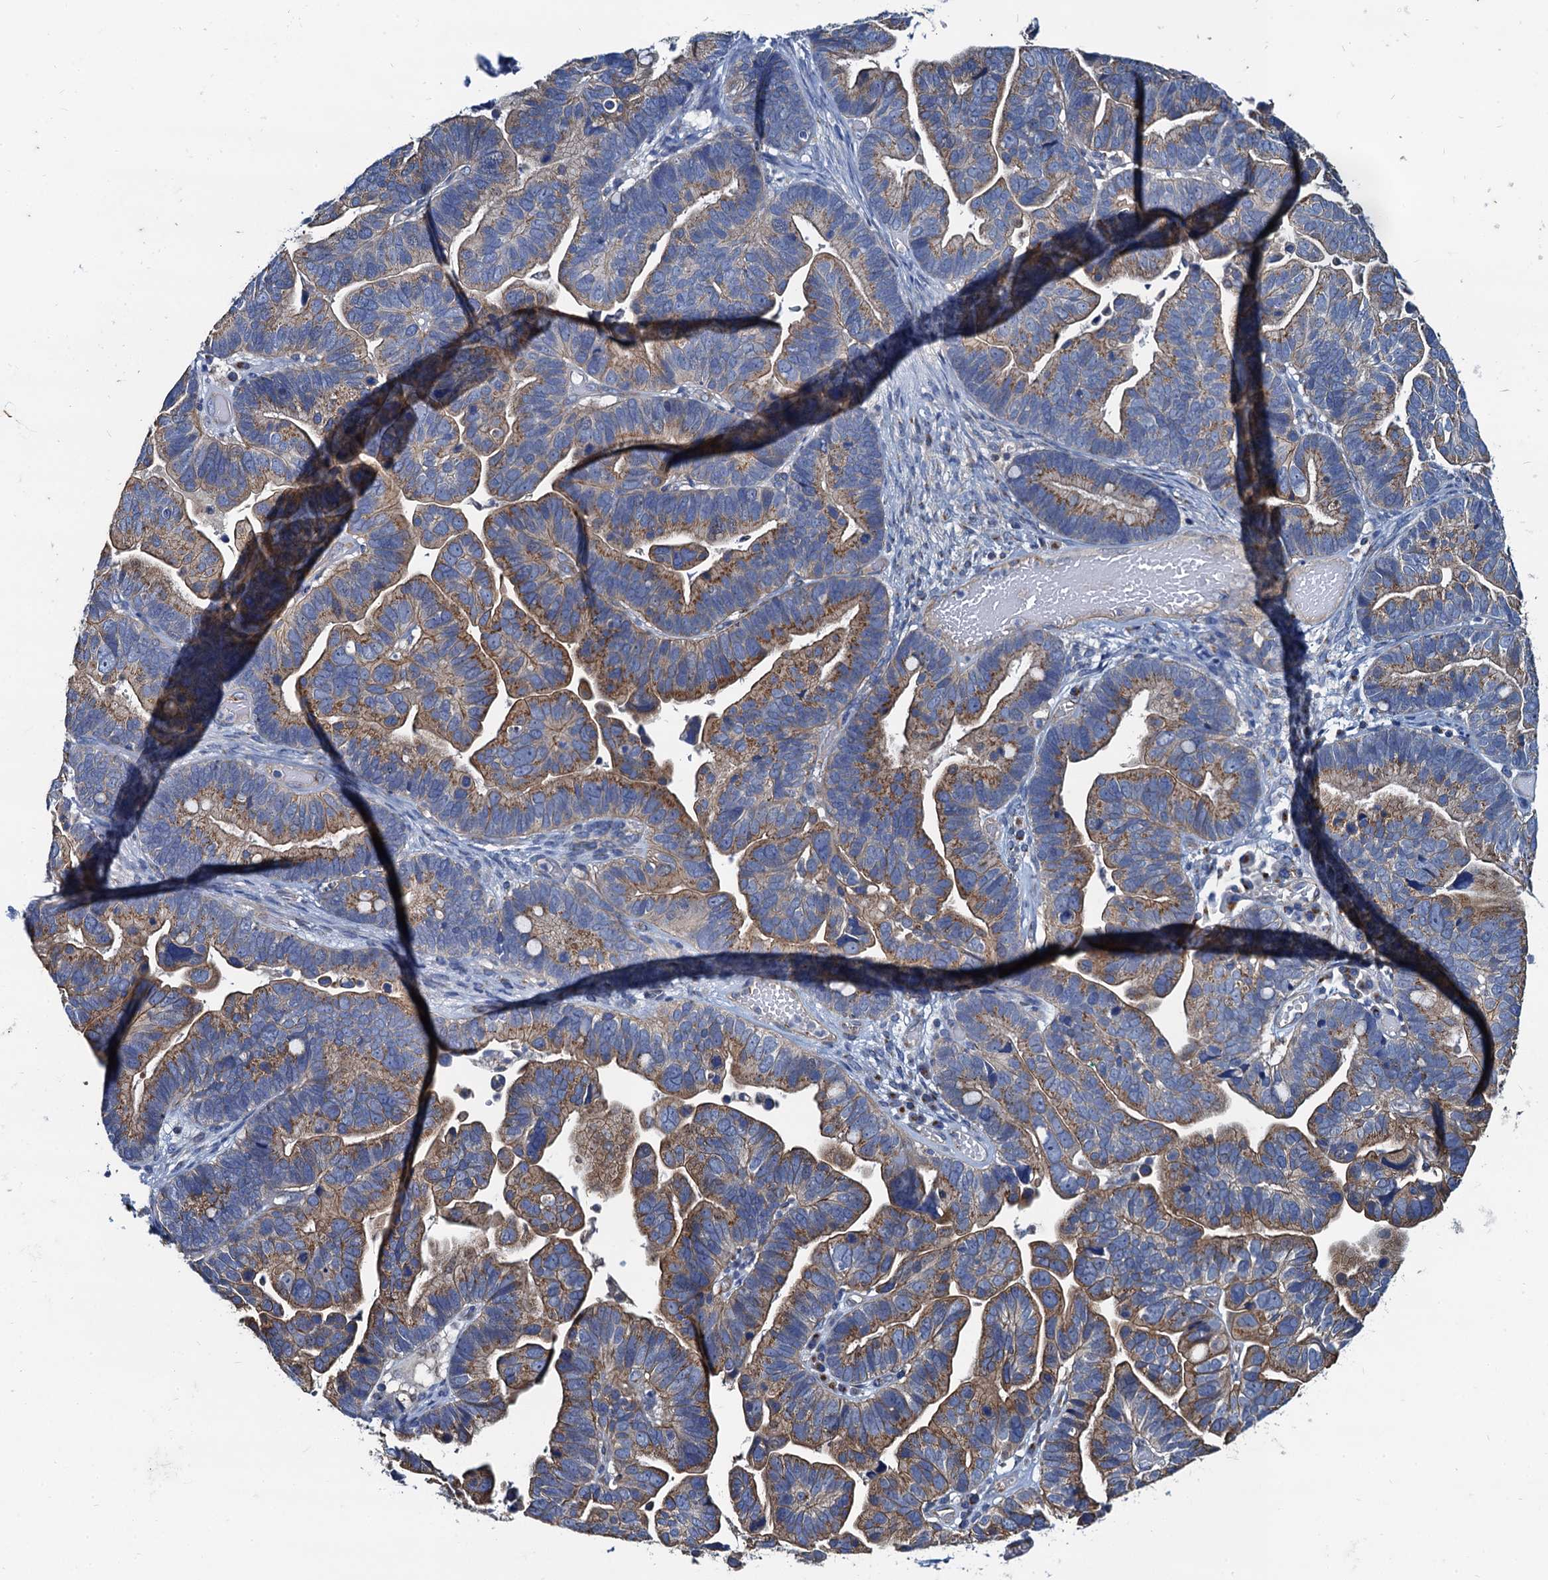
{"staining": {"intensity": "moderate", "quantity": ">75%", "location": "cytoplasmic/membranous"}, "tissue": "ovarian cancer", "cell_type": "Tumor cells", "image_type": "cancer", "snomed": [{"axis": "morphology", "description": "Cystadenocarcinoma, serous, NOS"}, {"axis": "topography", "description": "Ovary"}], "caption": "Moderate cytoplasmic/membranous positivity for a protein is identified in about >75% of tumor cells of ovarian serous cystadenocarcinoma using immunohistochemistry.", "gene": "NGRN", "patient": {"sex": "female", "age": 56}}